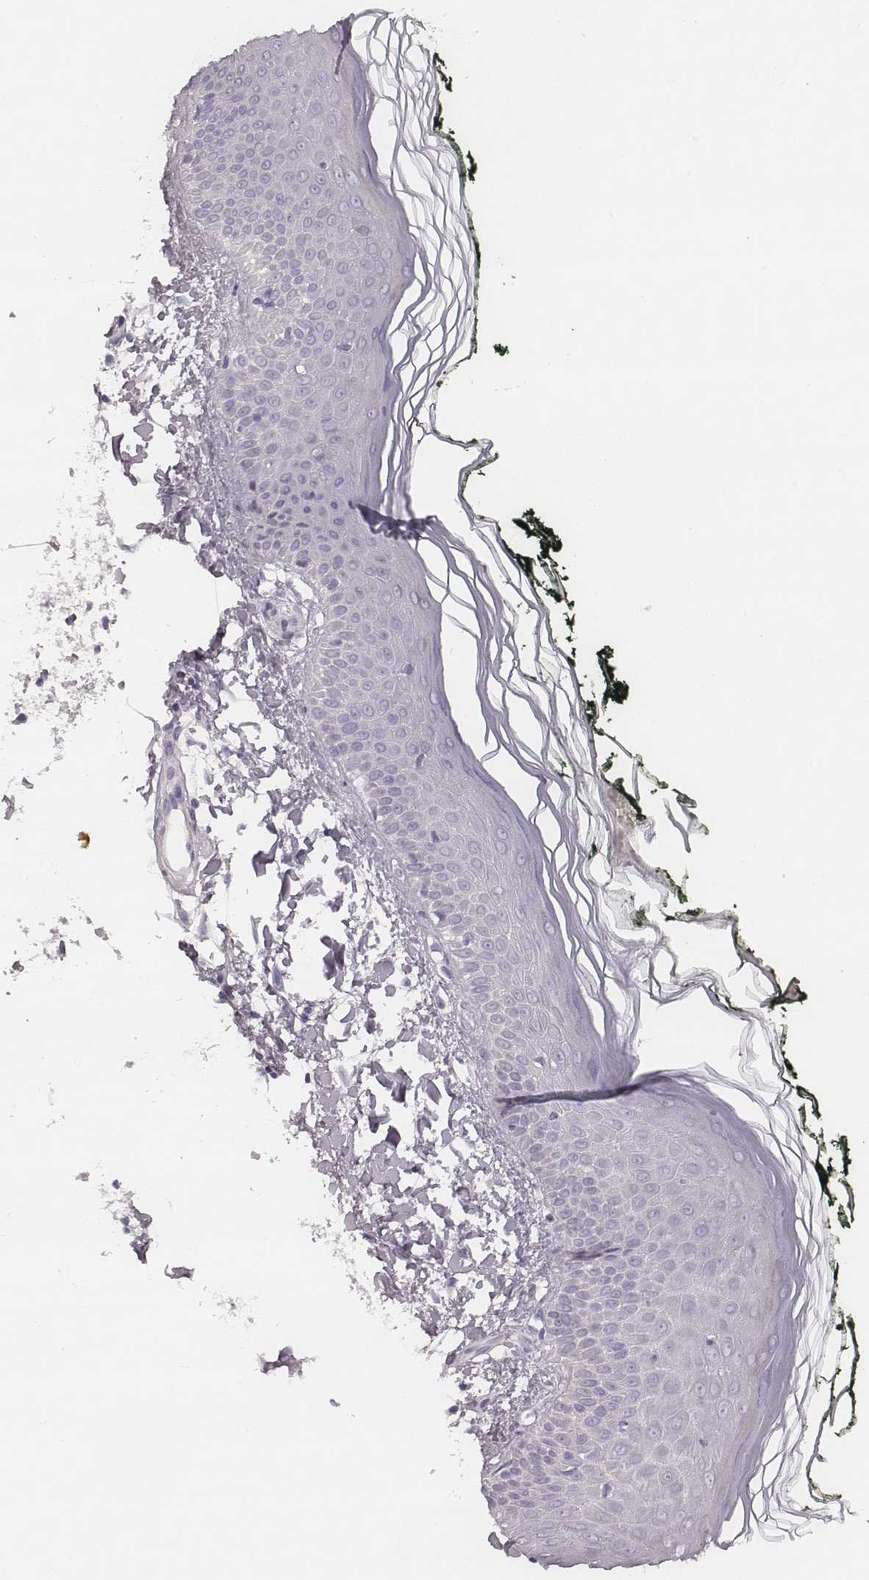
{"staining": {"intensity": "negative", "quantity": "none", "location": "none"}, "tissue": "skin", "cell_type": "Fibroblasts", "image_type": "normal", "snomed": [{"axis": "morphology", "description": "Normal tissue, NOS"}, {"axis": "topography", "description": "Skin"}], "caption": "There is no significant staining in fibroblasts of skin. (DAB (3,3'-diaminobenzidine) immunohistochemistry visualized using brightfield microscopy, high magnification).", "gene": "KCNJ12", "patient": {"sex": "female", "age": 62}}